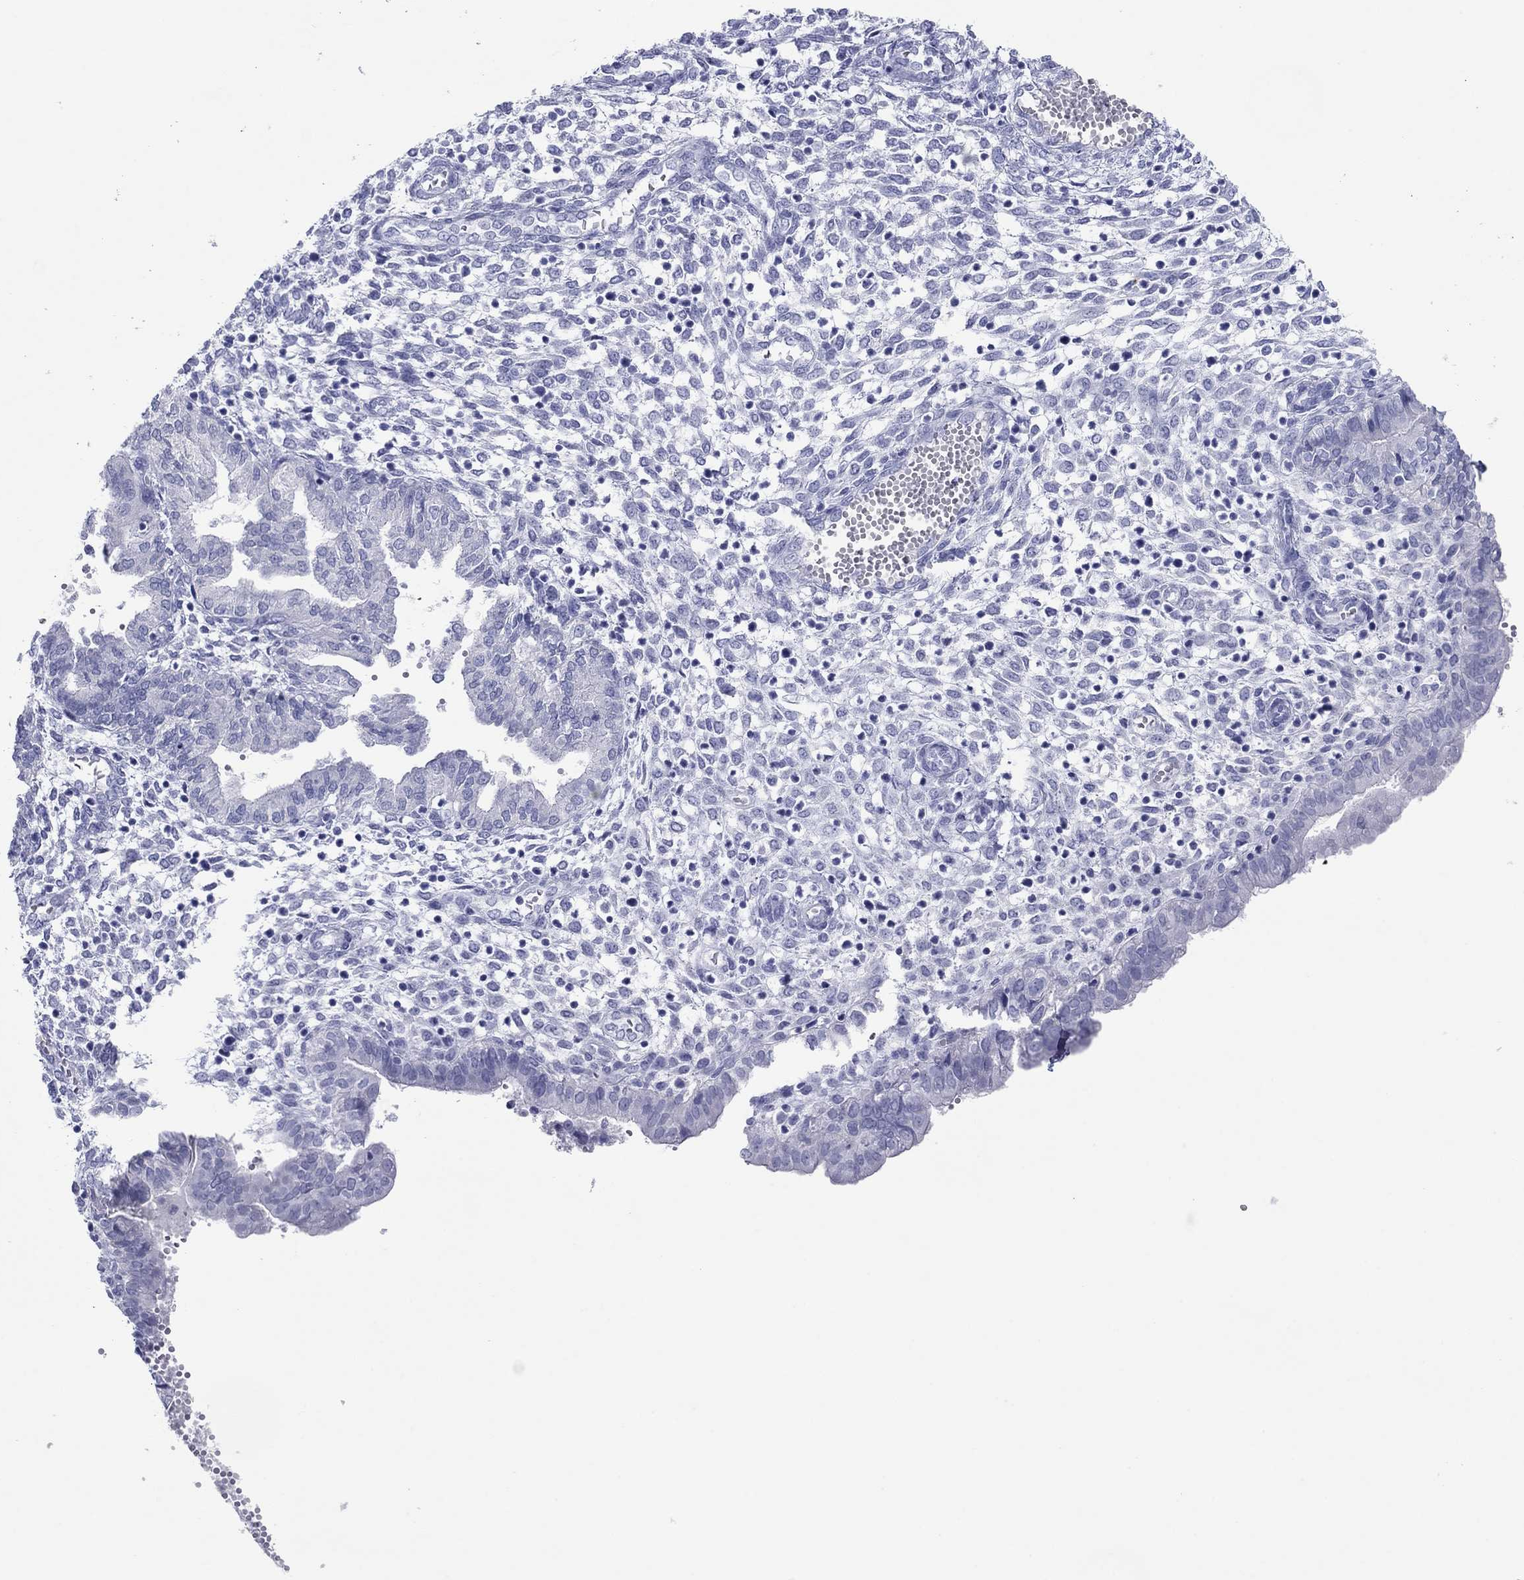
{"staining": {"intensity": "negative", "quantity": "none", "location": "none"}, "tissue": "endometrium", "cell_type": "Cells in endometrial stroma", "image_type": "normal", "snomed": [{"axis": "morphology", "description": "Normal tissue, NOS"}, {"axis": "topography", "description": "Endometrium"}], "caption": "Immunohistochemistry (IHC) image of benign endometrium stained for a protein (brown), which shows no staining in cells in endometrial stroma.", "gene": "ATP4A", "patient": {"sex": "female", "age": 43}}